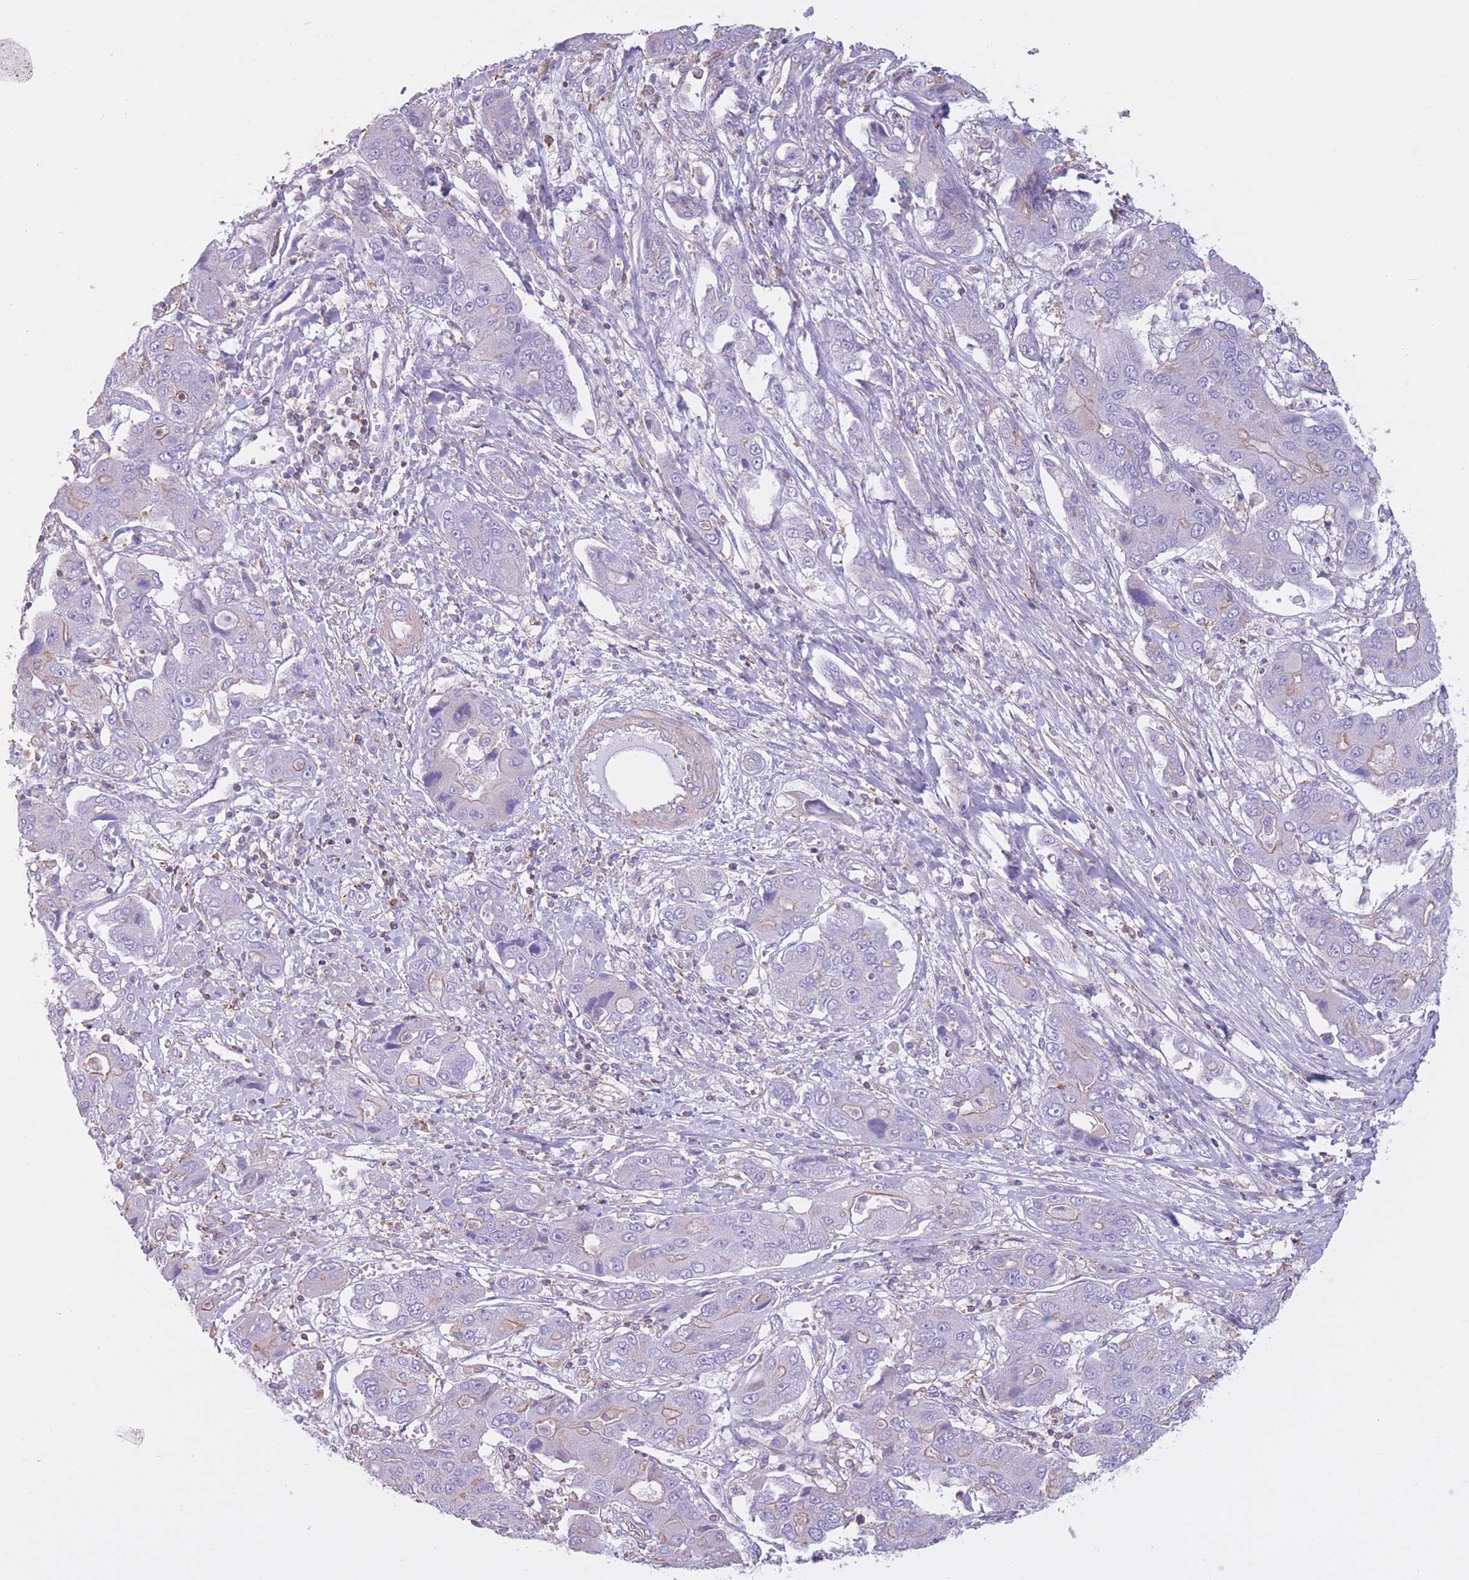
{"staining": {"intensity": "weak", "quantity": "<25%", "location": "cytoplasmic/membranous"}, "tissue": "liver cancer", "cell_type": "Tumor cells", "image_type": "cancer", "snomed": [{"axis": "morphology", "description": "Cholangiocarcinoma"}, {"axis": "topography", "description": "Liver"}], "caption": "The micrograph exhibits no significant staining in tumor cells of liver cancer (cholangiocarcinoma).", "gene": "PDHA1", "patient": {"sex": "male", "age": 67}}